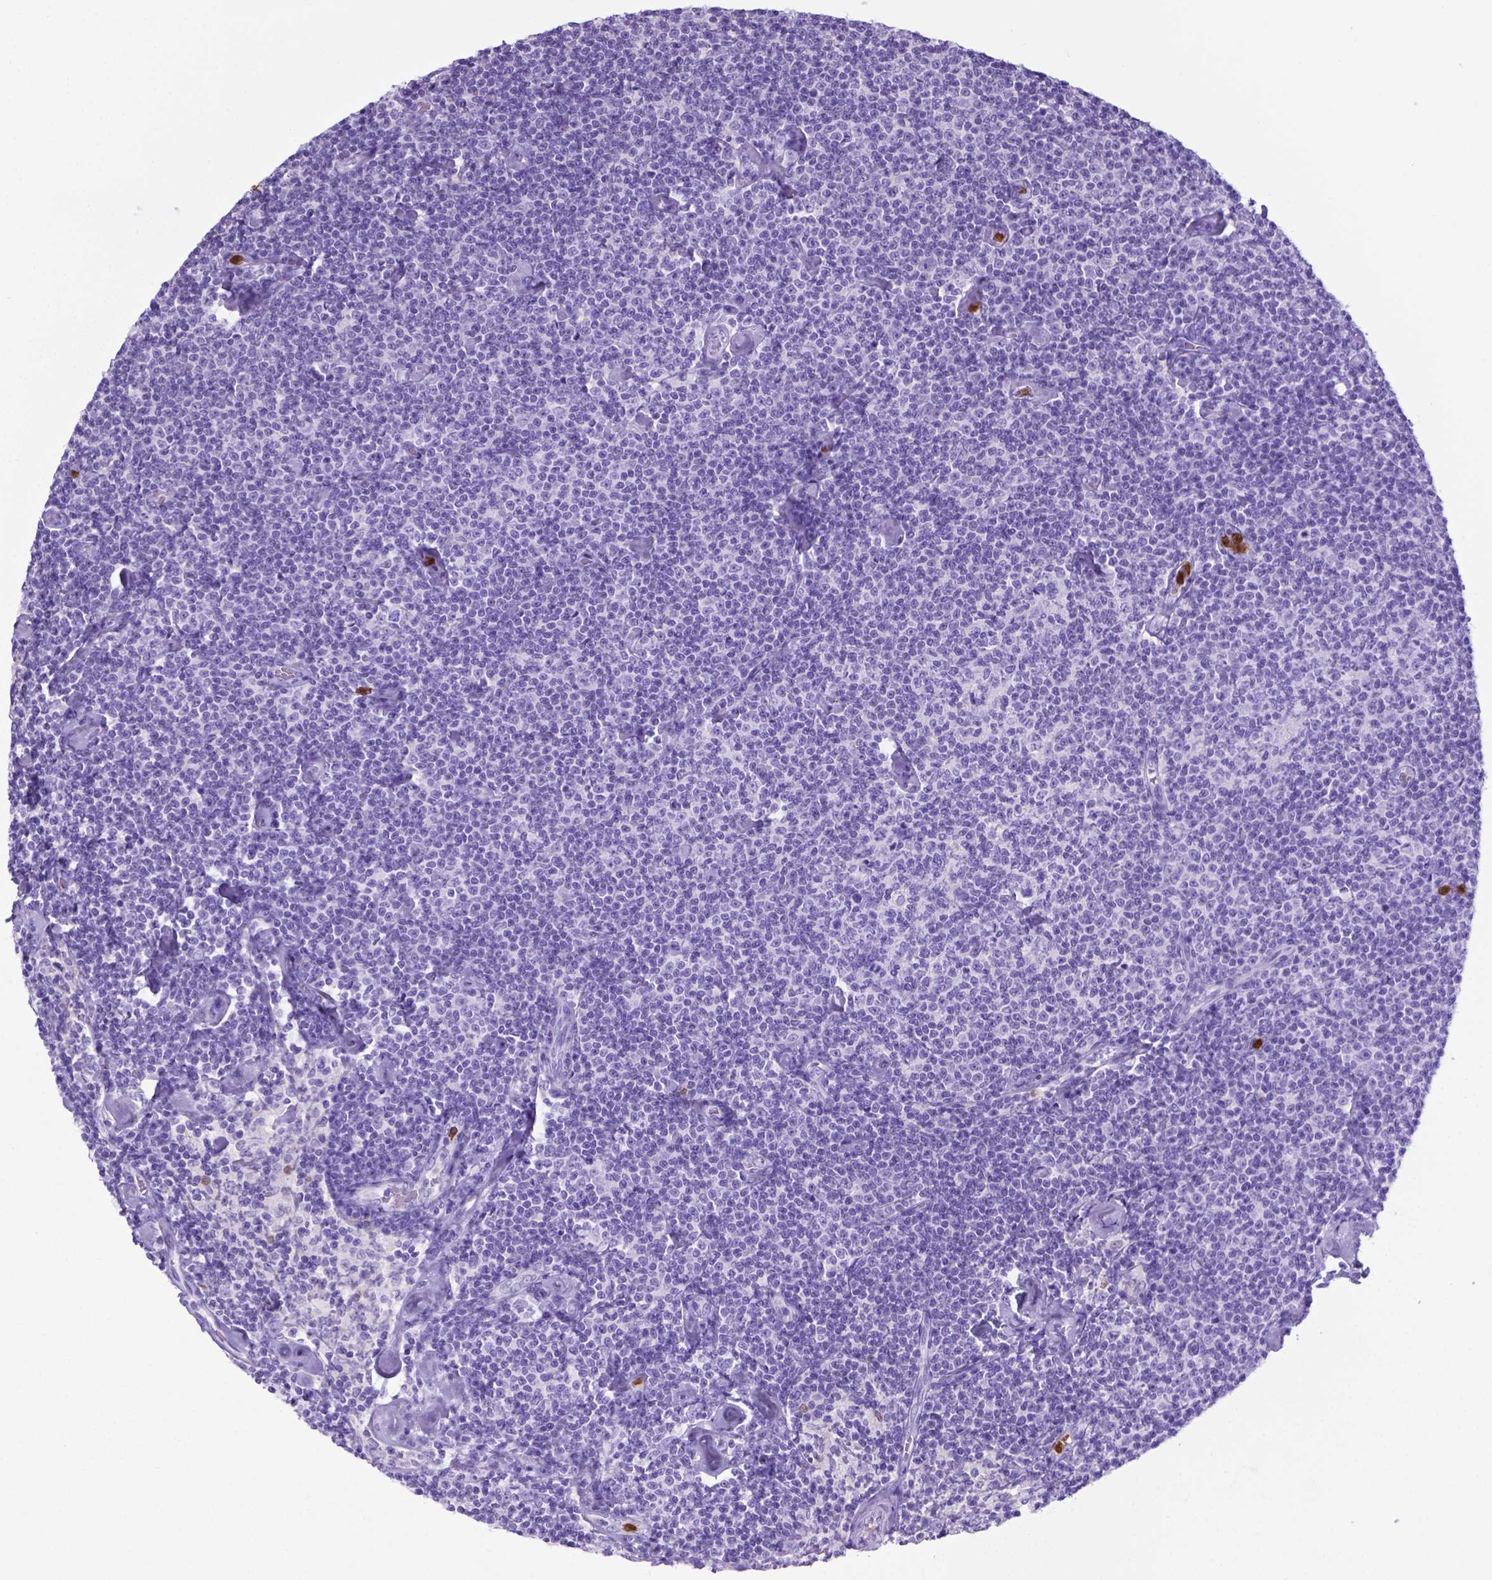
{"staining": {"intensity": "negative", "quantity": "none", "location": "none"}, "tissue": "lymphoma", "cell_type": "Tumor cells", "image_type": "cancer", "snomed": [{"axis": "morphology", "description": "Malignant lymphoma, non-Hodgkin's type, Low grade"}, {"axis": "topography", "description": "Lymph node"}], "caption": "Immunohistochemical staining of lymphoma shows no significant staining in tumor cells.", "gene": "LZTR1", "patient": {"sex": "male", "age": 81}}